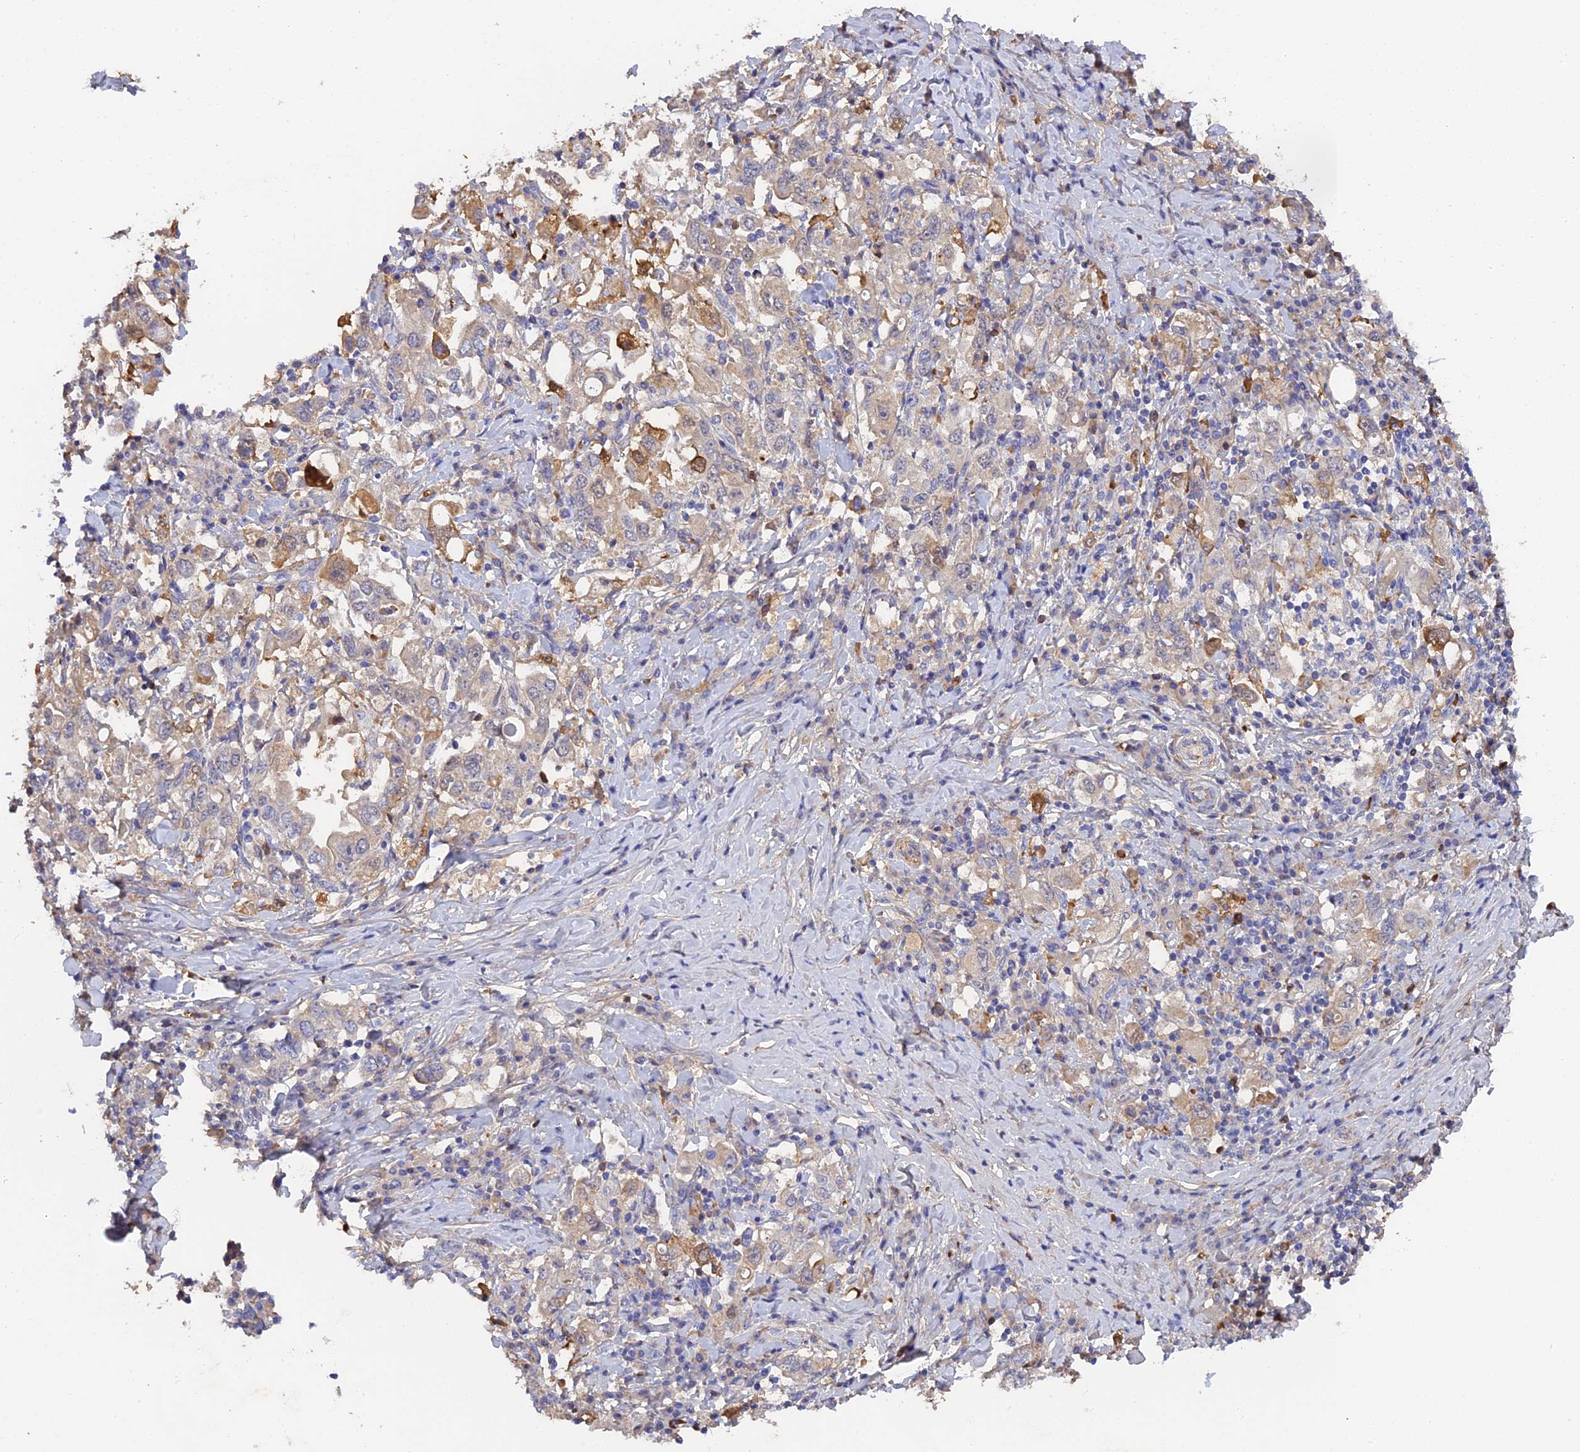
{"staining": {"intensity": "moderate", "quantity": "<25%", "location": "cytoplasmic/membranous"}, "tissue": "stomach cancer", "cell_type": "Tumor cells", "image_type": "cancer", "snomed": [{"axis": "morphology", "description": "Adenocarcinoma, NOS"}, {"axis": "topography", "description": "Stomach, upper"}], "caption": "A photomicrograph of stomach adenocarcinoma stained for a protein exhibits moderate cytoplasmic/membranous brown staining in tumor cells.", "gene": "PZP", "patient": {"sex": "male", "age": 62}}